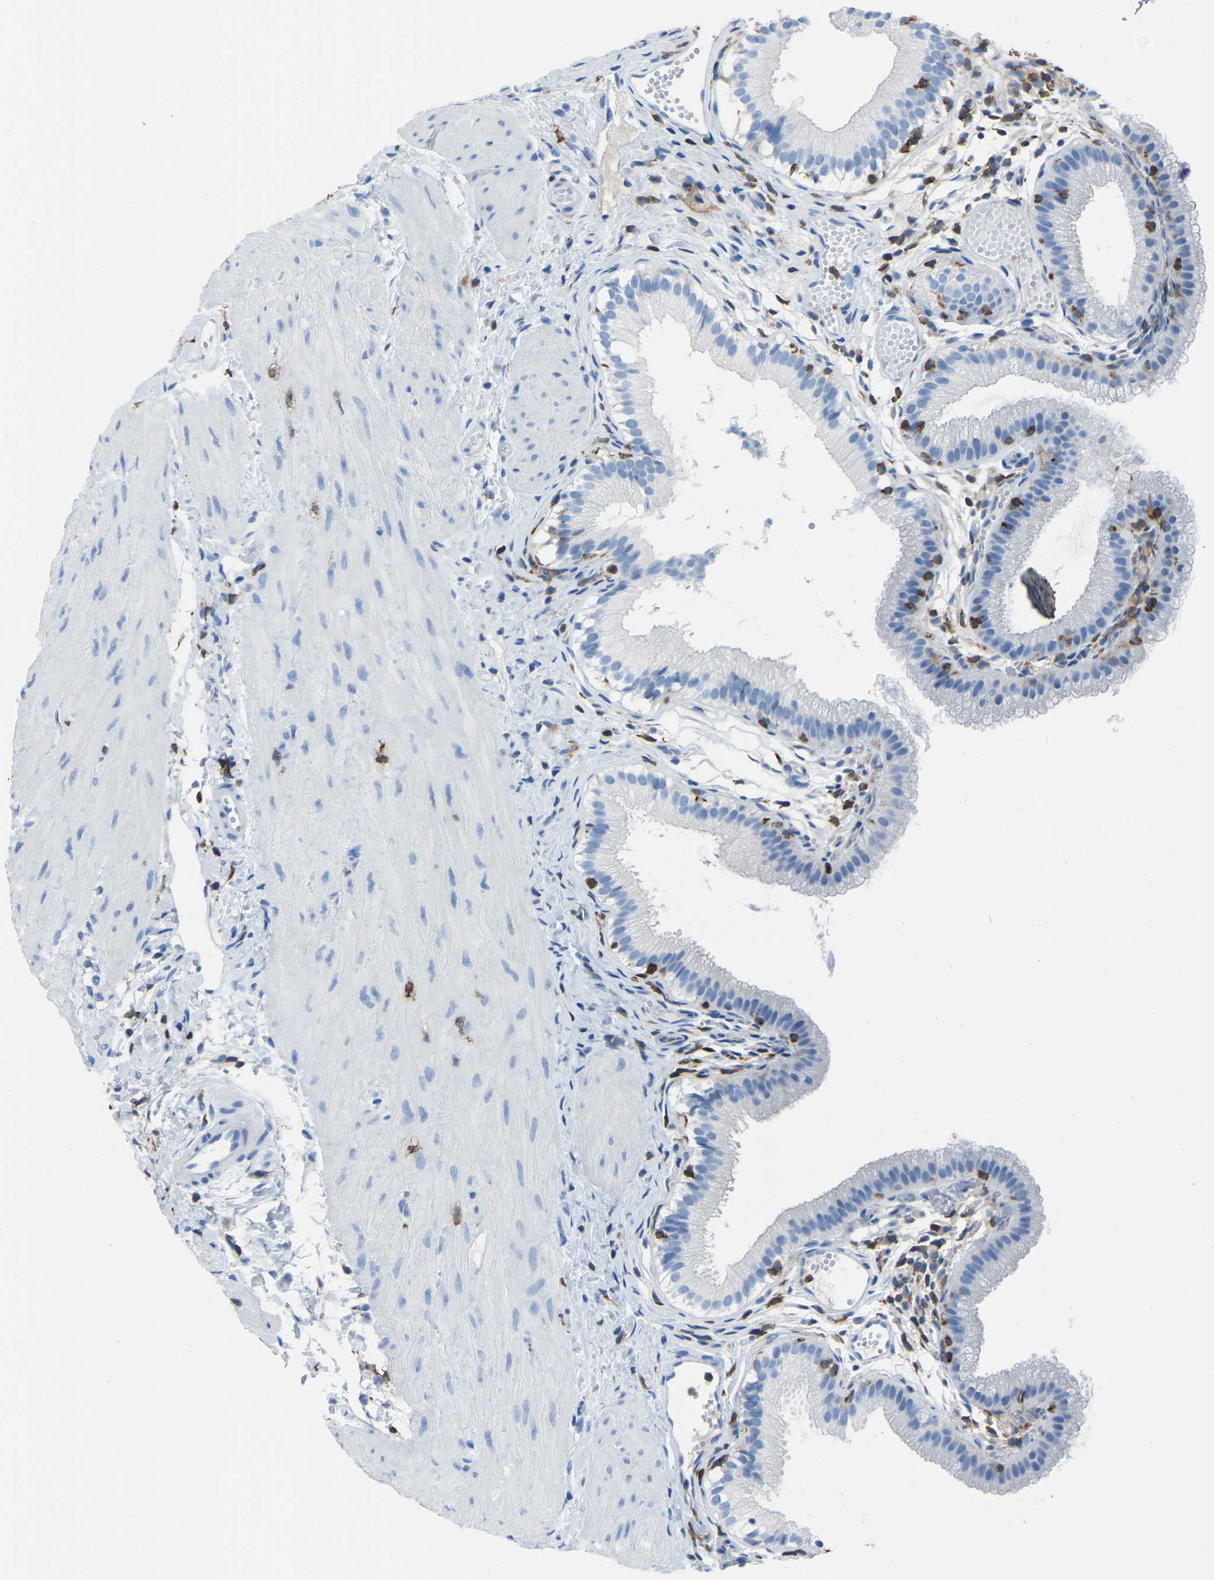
{"staining": {"intensity": "negative", "quantity": "none", "location": "none"}, "tissue": "gallbladder", "cell_type": "Glandular cells", "image_type": "normal", "snomed": [{"axis": "morphology", "description": "Normal tissue, NOS"}, {"axis": "topography", "description": "Gallbladder"}], "caption": "IHC of benign human gallbladder exhibits no expression in glandular cells.", "gene": "LSP1", "patient": {"sex": "female", "age": 26}}